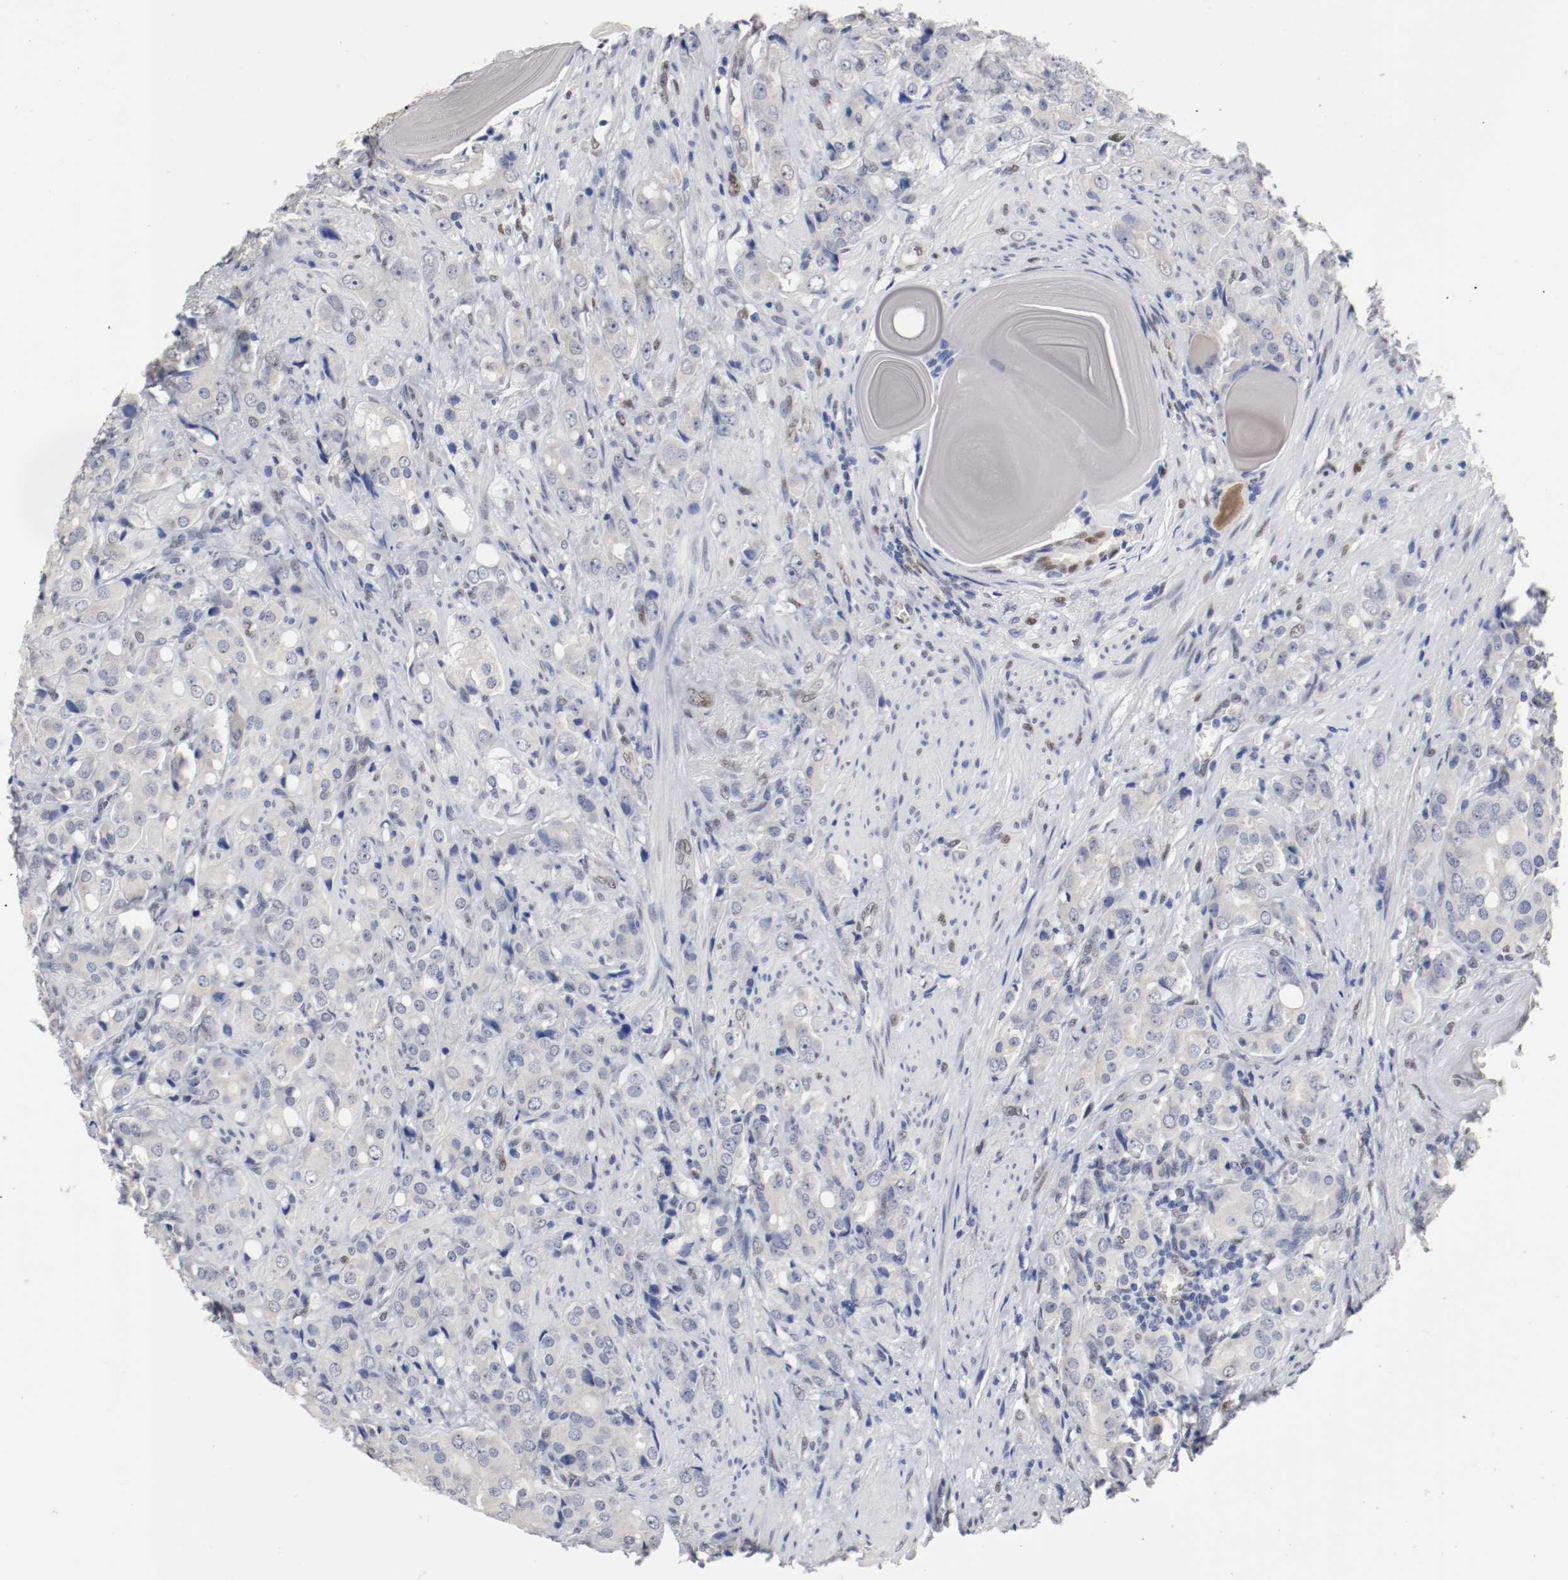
{"staining": {"intensity": "weak", "quantity": "<25%", "location": "cytoplasmic/membranous"}, "tissue": "prostate cancer", "cell_type": "Tumor cells", "image_type": "cancer", "snomed": [{"axis": "morphology", "description": "Adenocarcinoma, High grade"}, {"axis": "topography", "description": "Prostate"}], "caption": "Immunohistochemical staining of human prostate cancer demonstrates no significant staining in tumor cells.", "gene": "FOSL2", "patient": {"sex": "male", "age": 68}}